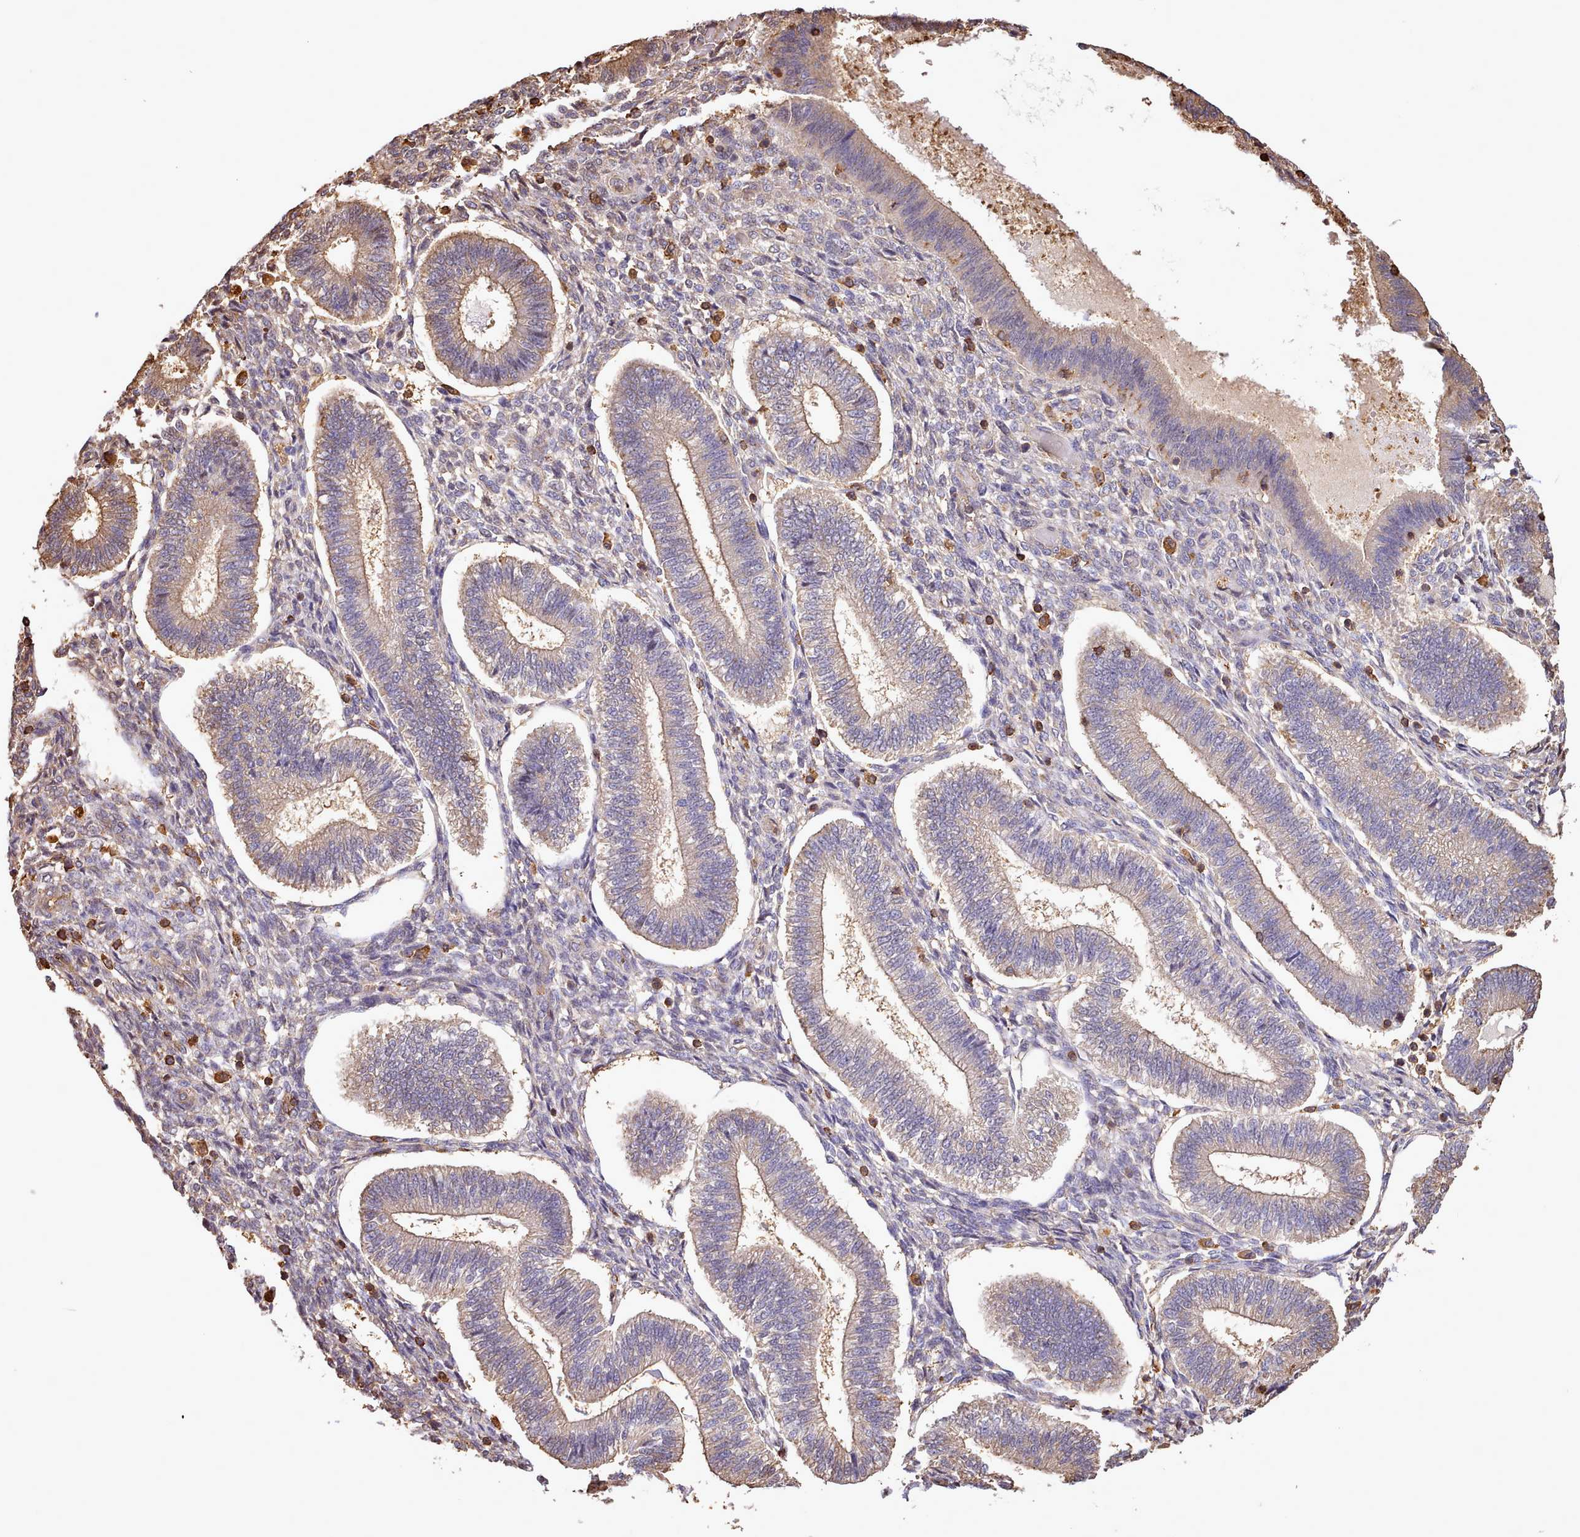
{"staining": {"intensity": "weak", "quantity": "<25%", "location": "cytoplasmic/membranous"}, "tissue": "endometrium", "cell_type": "Cells in endometrial stroma", "image_type": "normal", "snomed": [{"axis": "morphology", "description": "Normal tissue, NOS"}, {"axis": "topography", "description": "Endometrium"}], "caption": "Immunohistochemical staining of benign human endometrium exhibits no significant staining in cells in endometrial stroma. (DAB (3,3'-diaminobenzidine) IHC visualized using brightfield microscopy, high magnification).", "gene": "CAPZA1", "patient": {"sex": "female", "age": 25}}